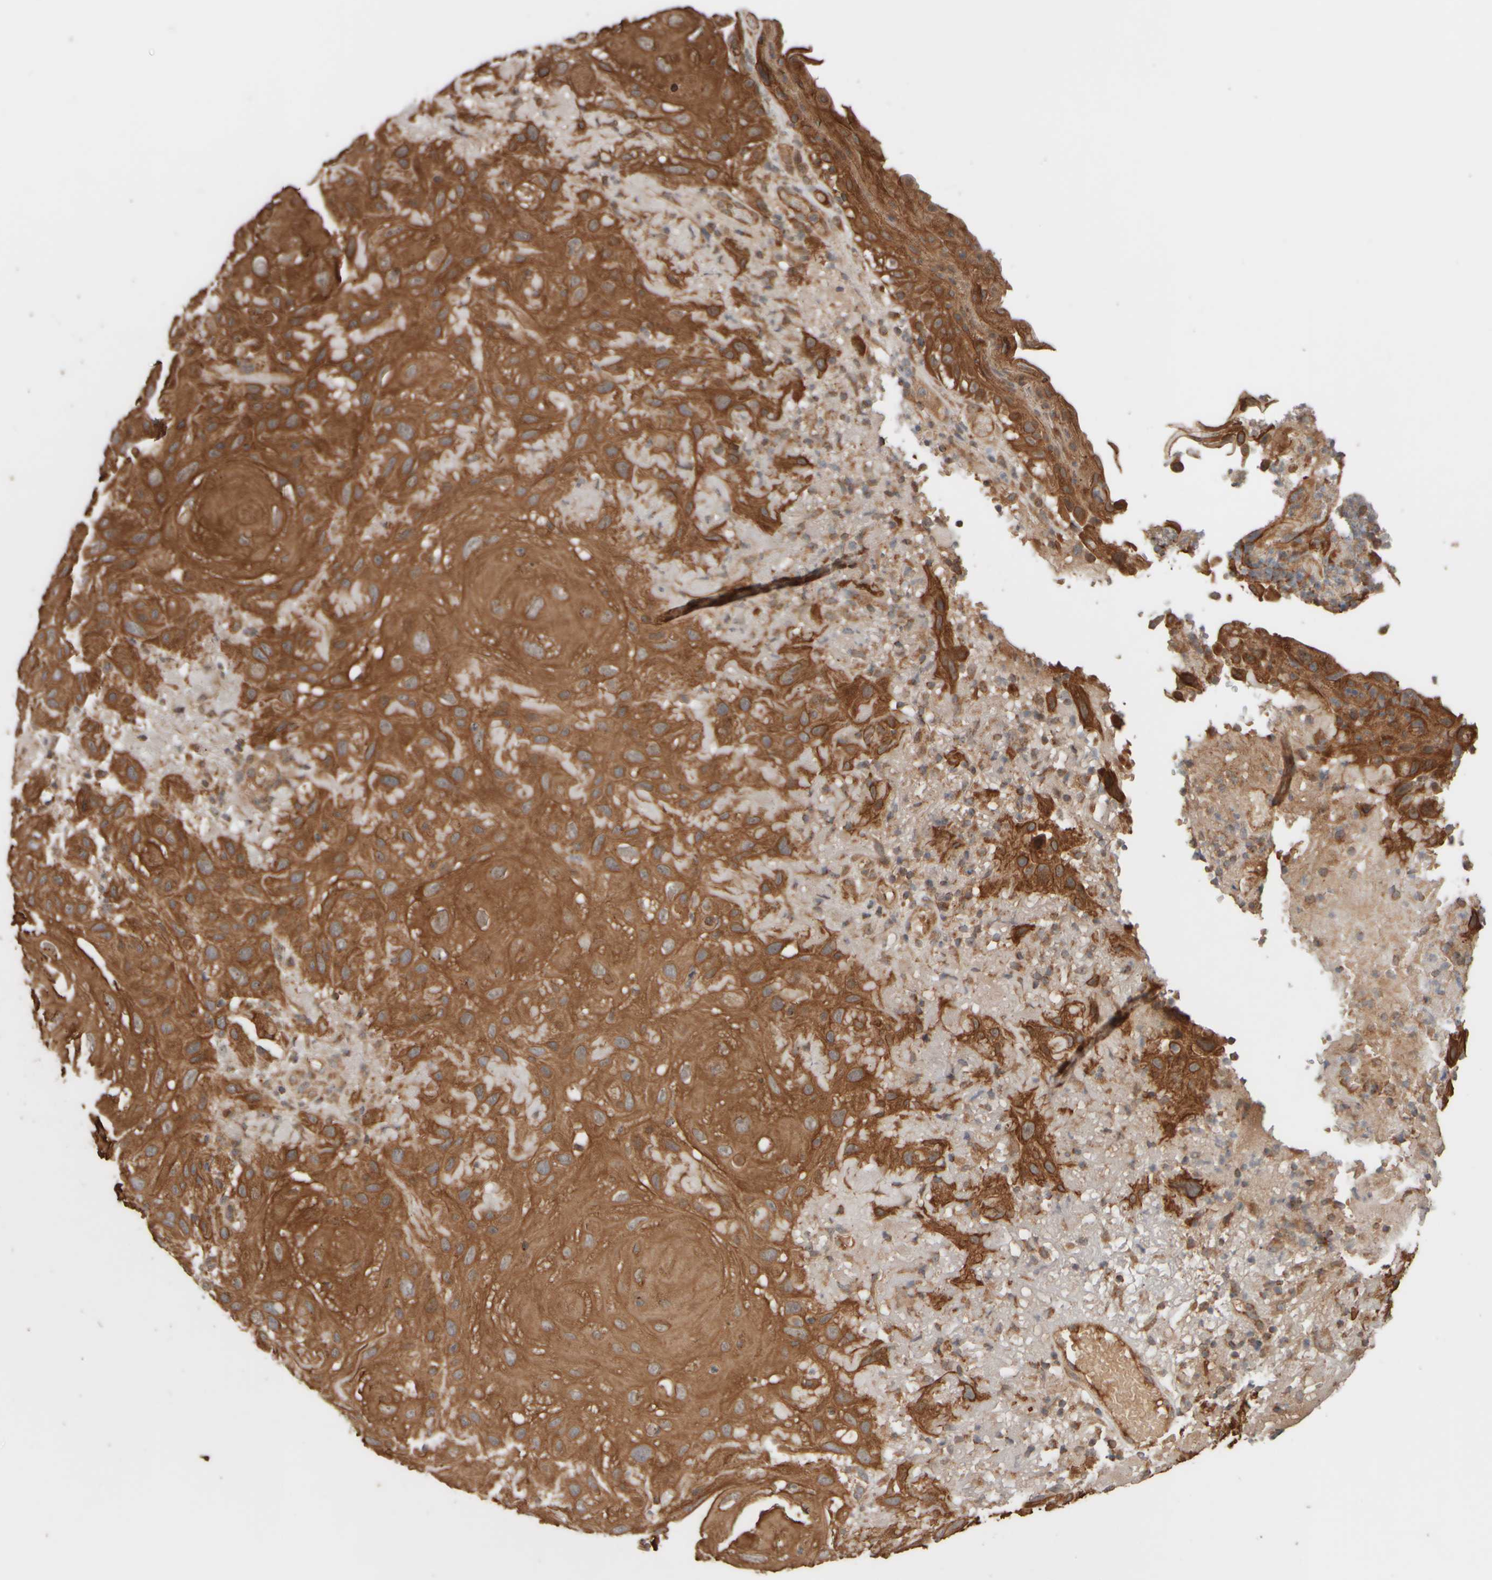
{"staining": {"intensity": "strong", "quantity": ">75%", "location": "cytoplasmic/membranous"}, "tissue": "skin cancer", "cell_type": "Tumor cells", "image_type": "cancer", "snomed": [{"axis": "morphology", "description": "Squamous cell carcinoma, NOS"}, {"axis": "topography", "description": "Skin"}], "caption": "Immunohistochemistry (IHC) of human skin cancer shows high levels of strong cytoplasmic/membranous staining in approximately >75% of tumor cells.", "gene": "EIF2B3", "patient": {"sex": "female", "age": 96}}